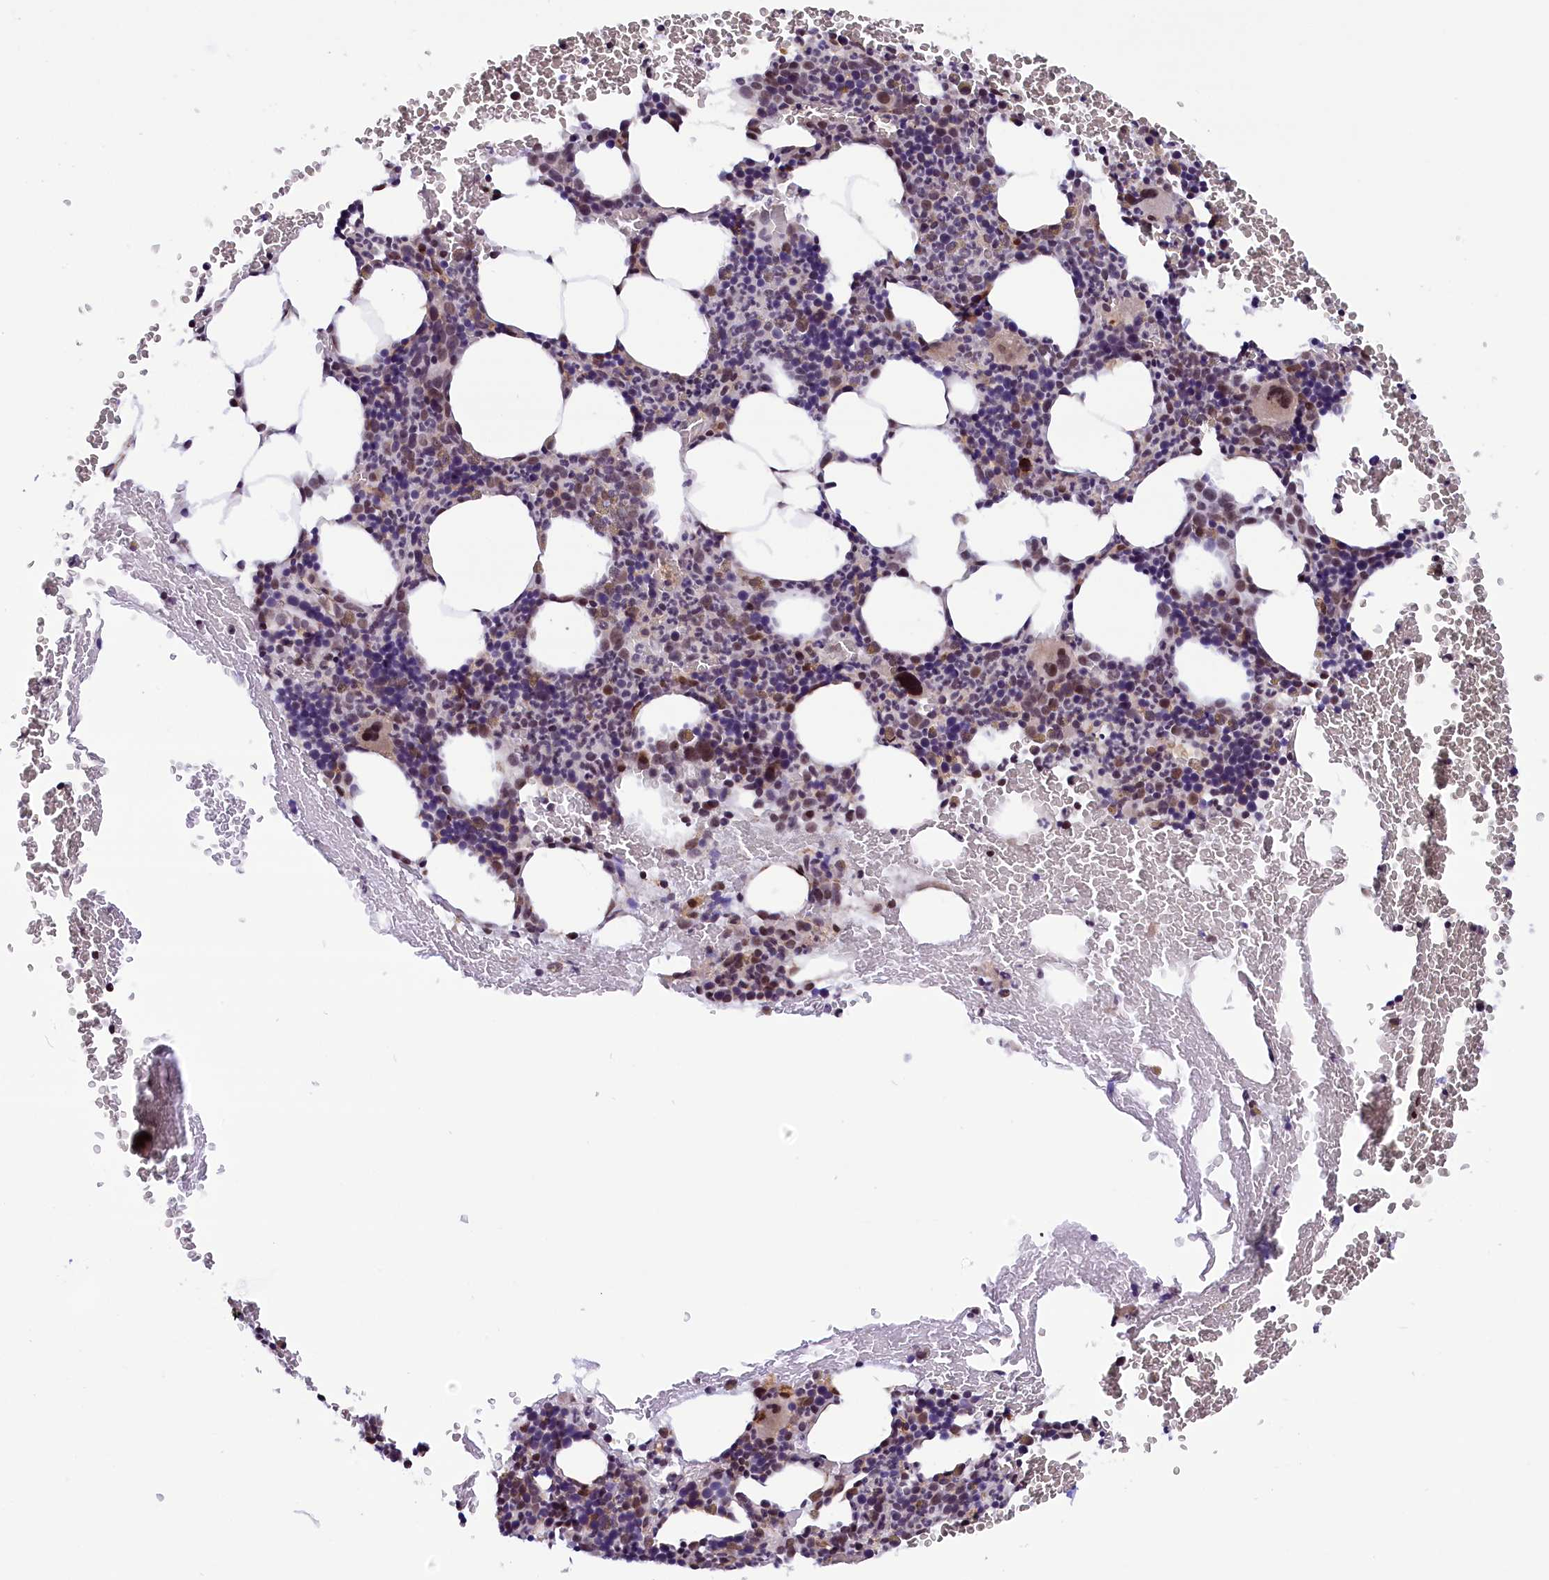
{"staining": {"intensity": "moderate", "quantity": "25%-75%", "location": "nuclear"}, "tissue": "bone marrow", "cell_type": "Hematopoietic cells", "image_type": "normal", "snomed": [{"axis": "morphology", "description": "Normal tissue, NOS"}, {"axis": "topography", "description": "Bone marrow"}], "caption": "Protein staining of benign bone marrow shows moderate nuclear staining in about 25%-75% of hematopoietic cells. Nuclei are stained in blue.", "gene": "CDYL2", "patient": {"sex": "male", "age": 75}}